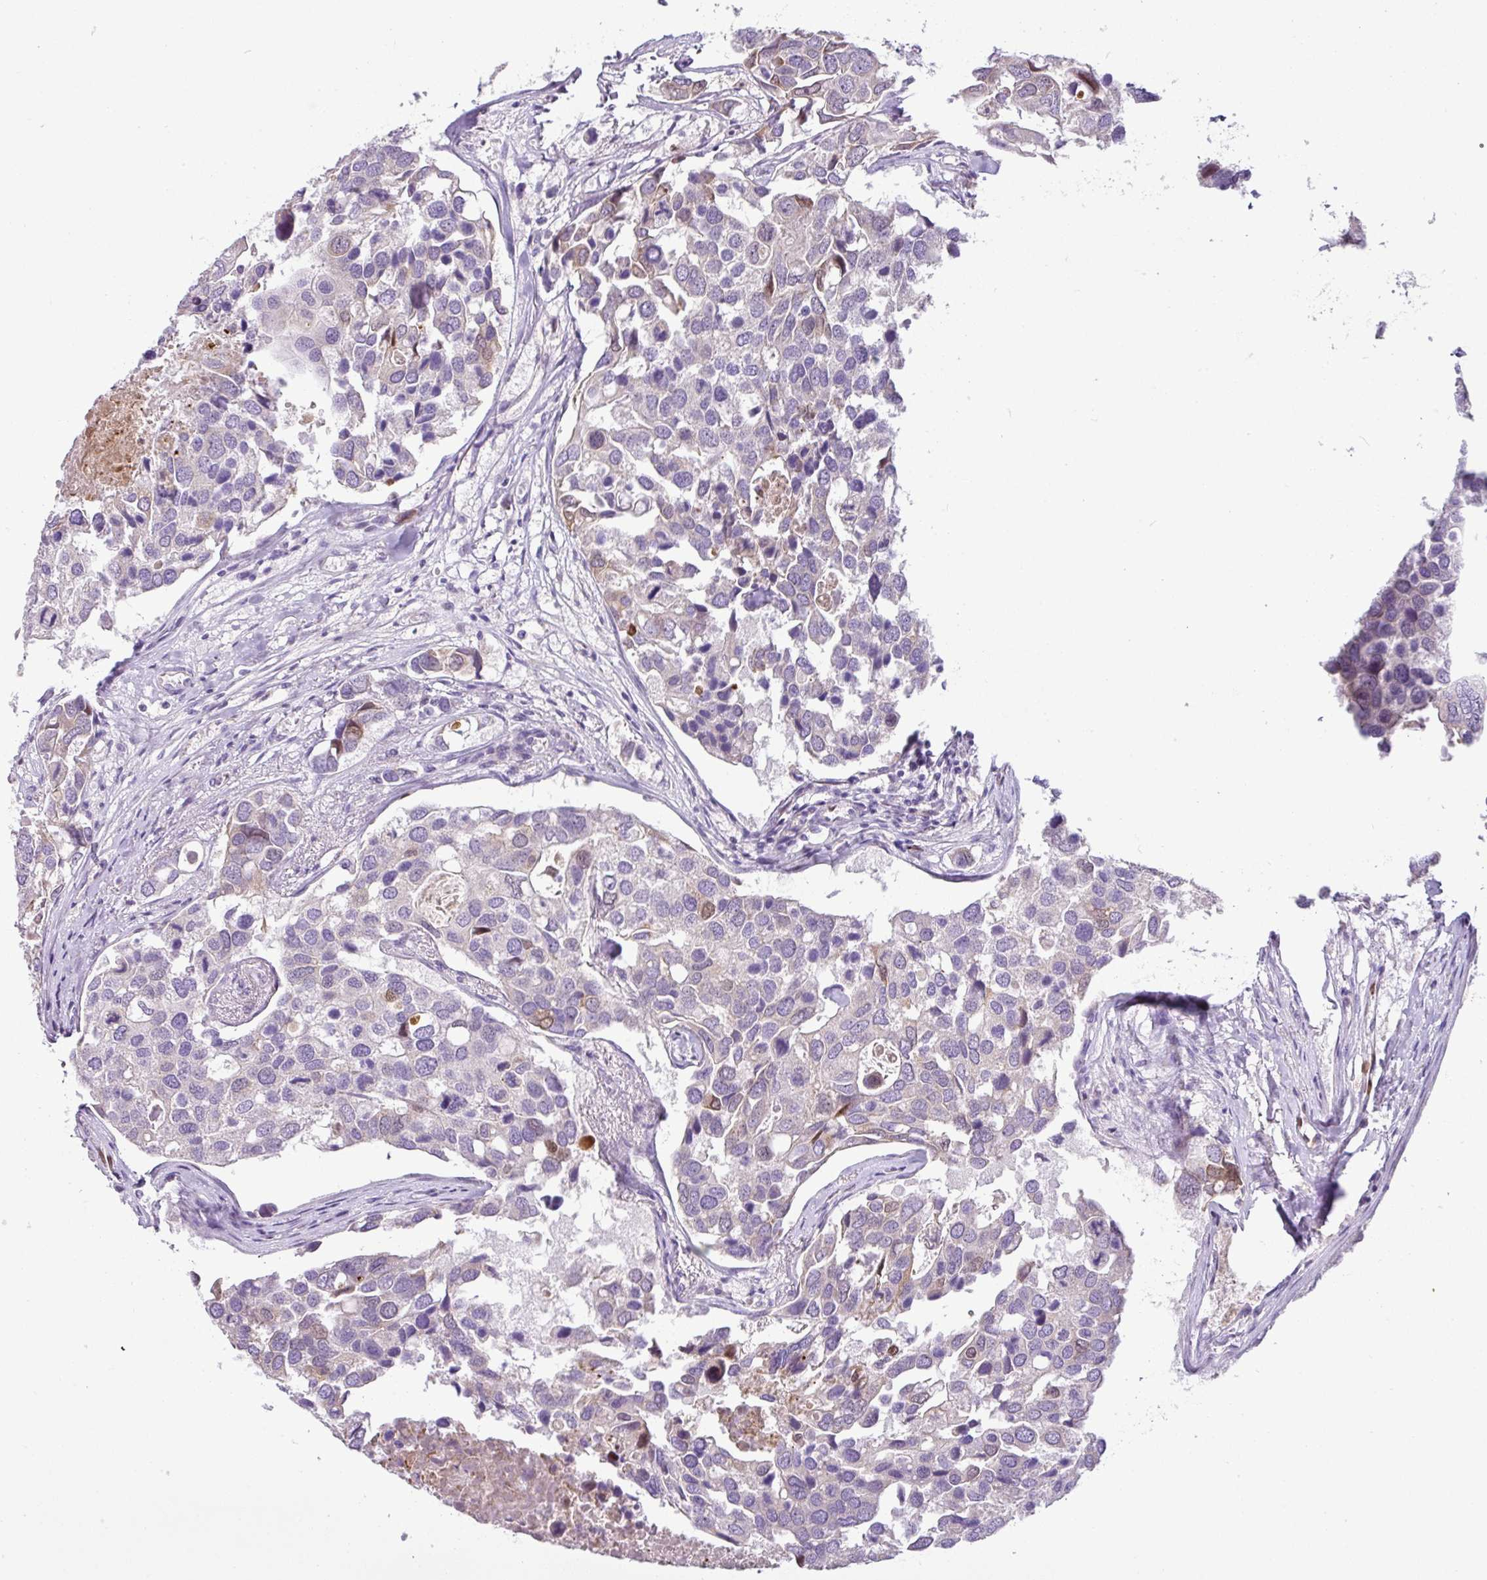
{"staining": {"intensity": "negative", "quantity": "none", "location": "none"}, "tissue": "breast cancer", "cell_type": "Tumor cells", "image_type": "cancer", "snomed": [{"axis": "morphology", "description": "Duct carcinoma"}, {"axis": "topography", "description": "Breast"}], "caption": "Photomicrograph shows no significant protein expression in tumor cells of breast cancer.", "gene": "HMCN2", "patient": {"sex": "female", "age": 83}}